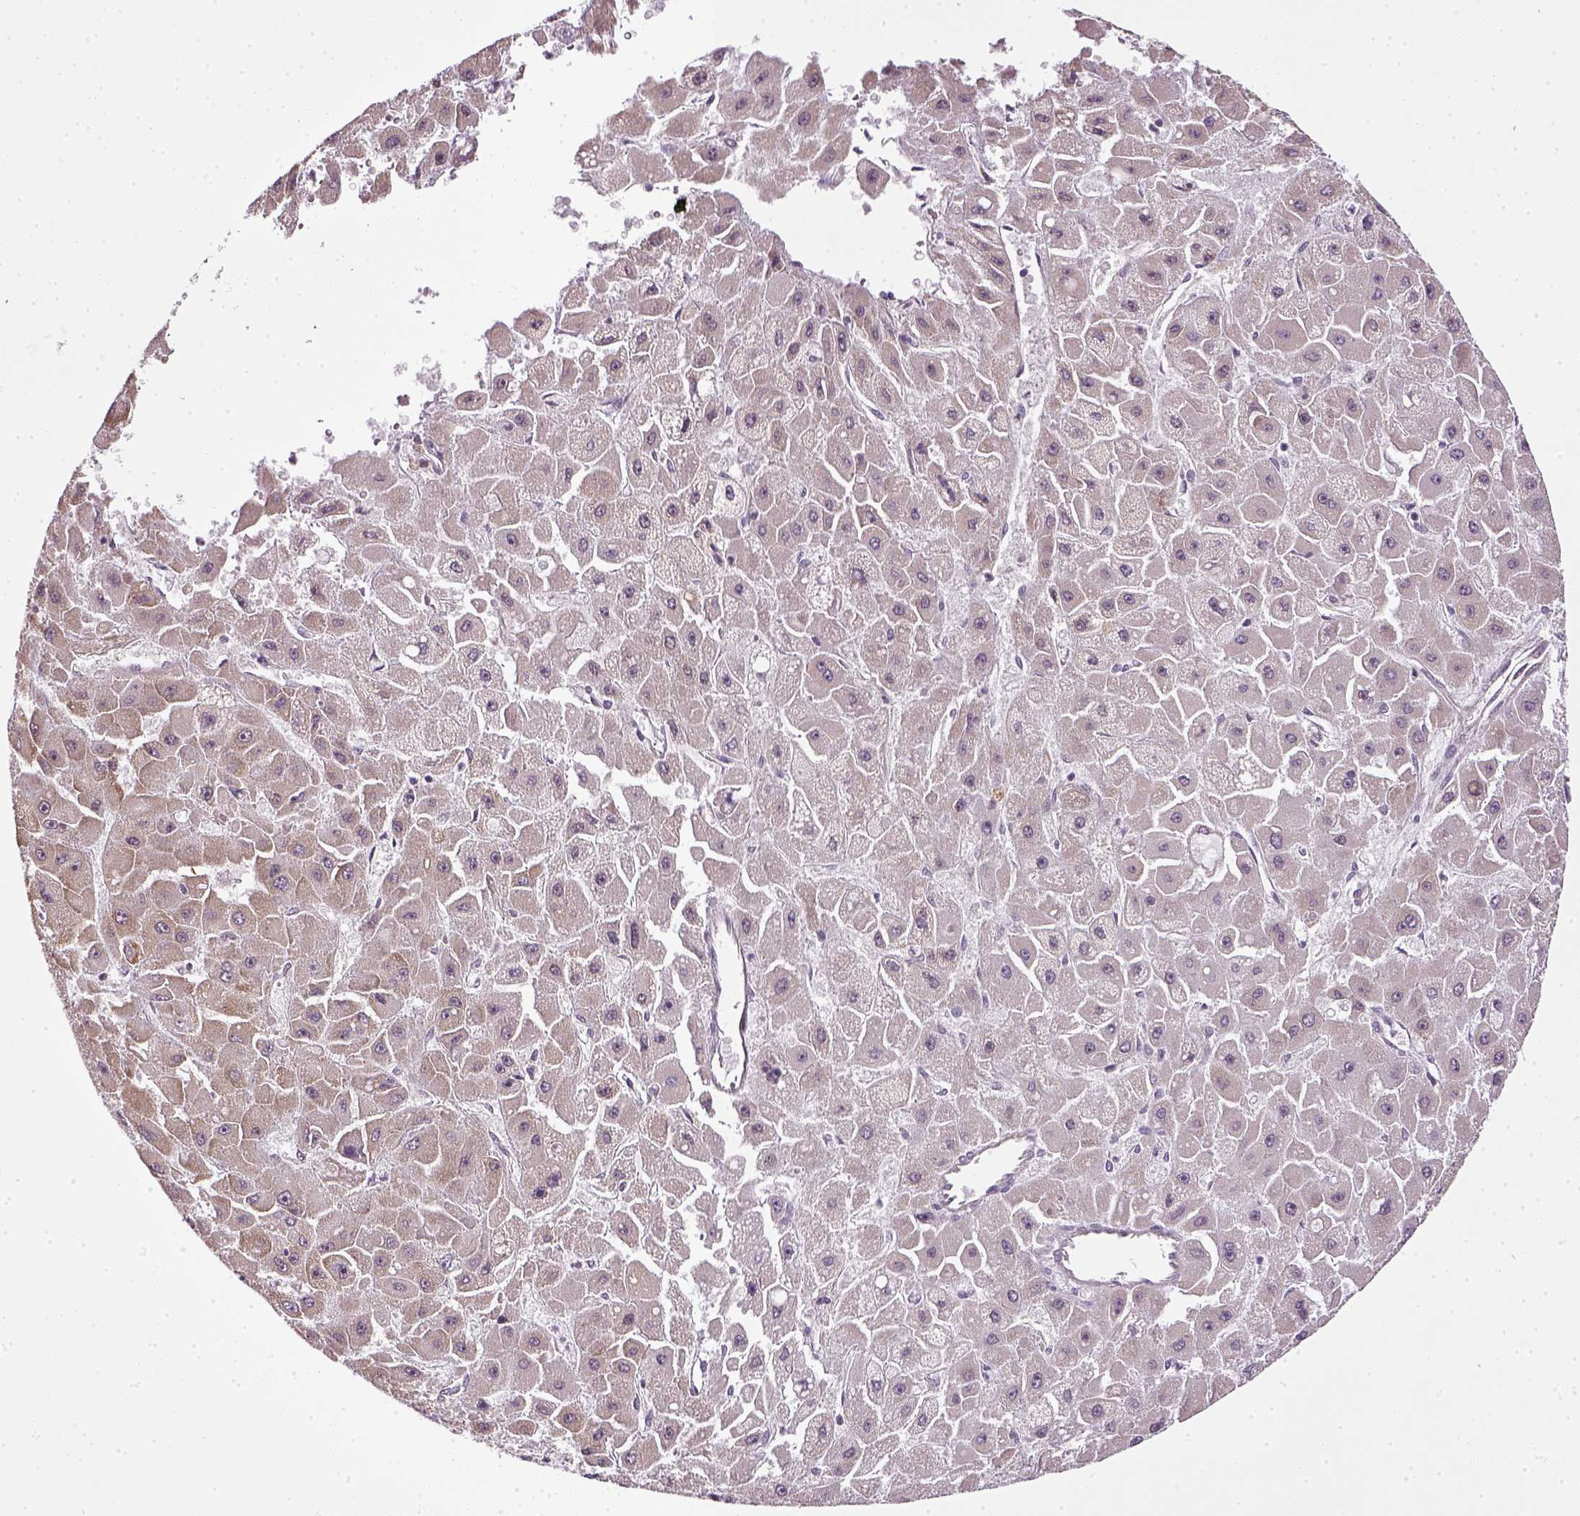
{"staining": {"intensity": "negative", "quantity": "none", "location": "none"}, "tissue": "liver cancer", "cell_type": "Tumor cells", "image_type": "cancer", "snomed": [{"axis": "morphology", "description": "Carcinoma, Hepatocellular, NOS"}, {"axis": "topography", "description": "Liver"}], "caption": "This histopathology image is of liver cancer (hepatocellular carcinoma) stained with immunohistochemistry (IHC) to label a protein in brown with the nuclei are counter-stained blue. There is no expression in tumor cells.", "gene": "TPRG1", "patient": {"sex": "female", "age": 25}}